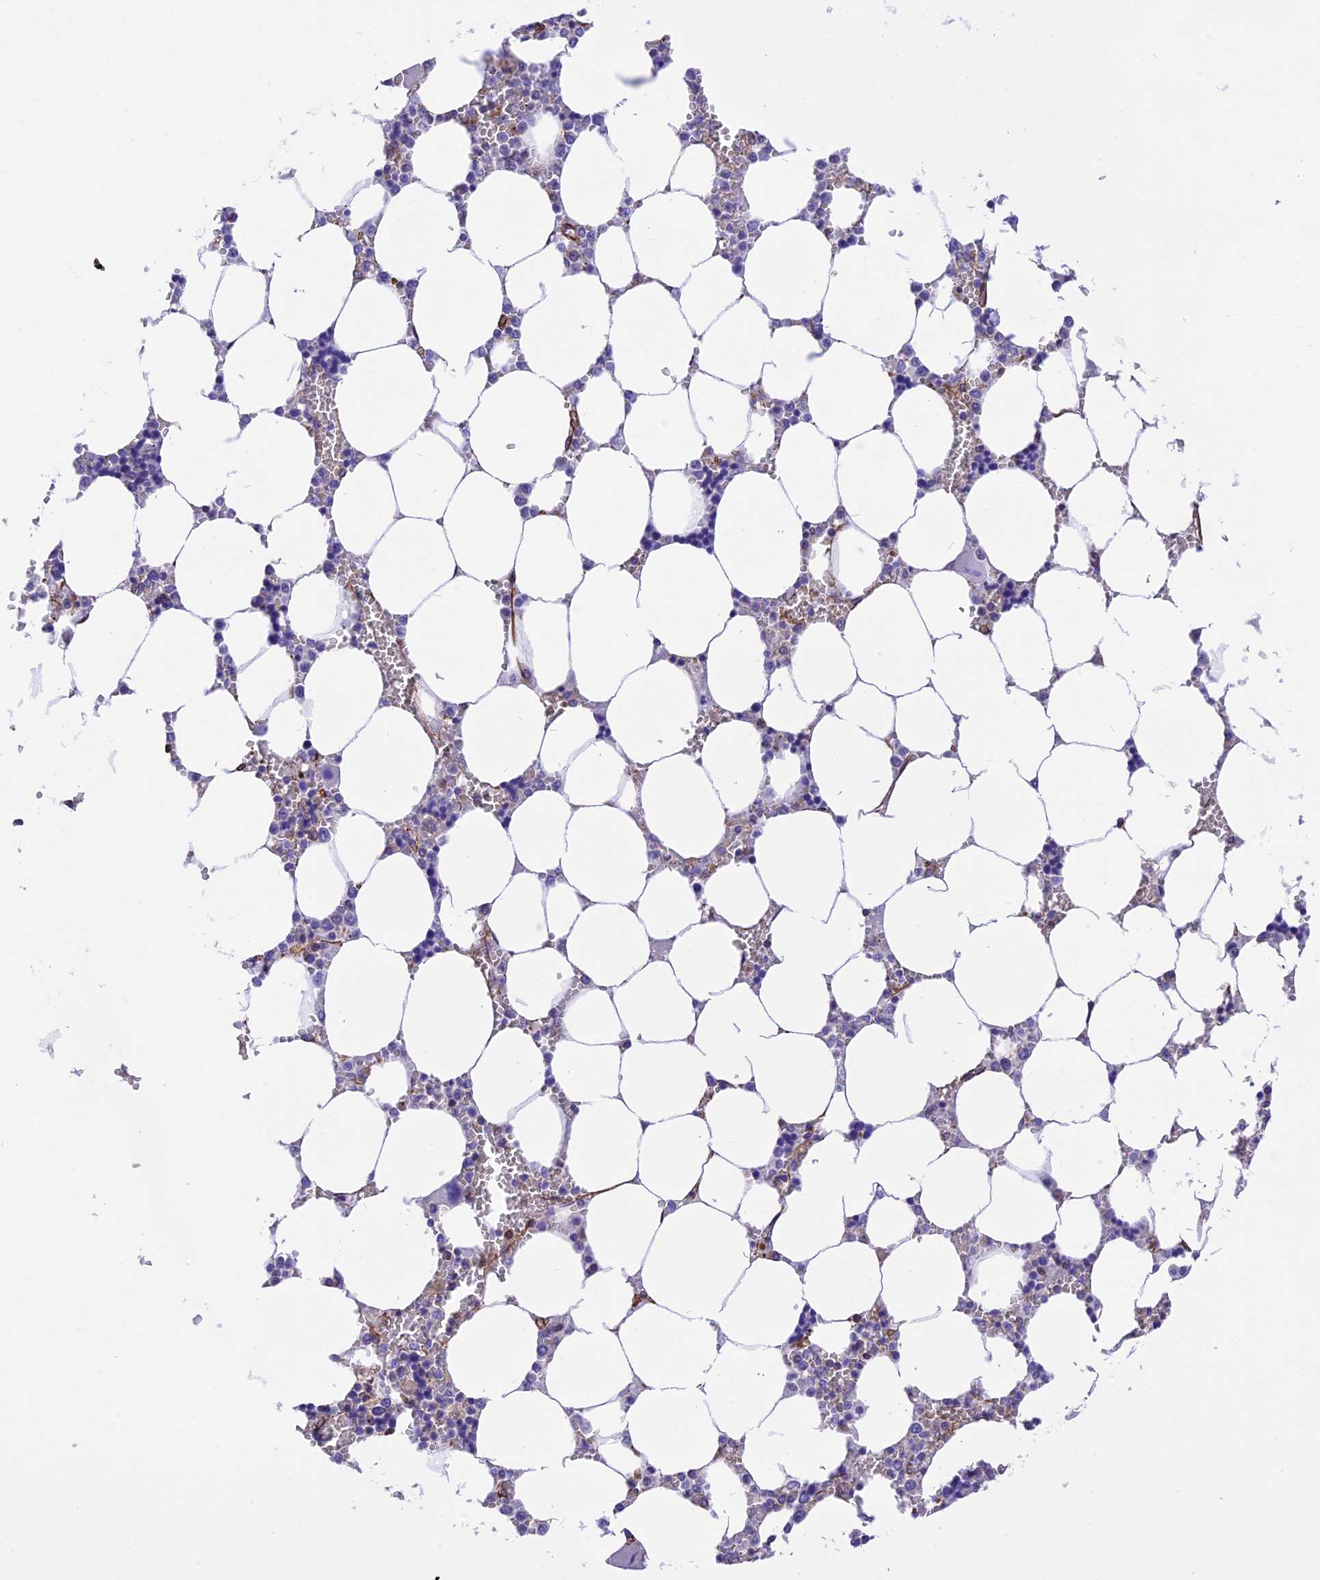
{"staining": {"intensity": "moderate", "quantity": "<25%", "location": "cytoplasmic/membranous"}, "tissue": "bone marrow", "cell_type": "Hematopoietic cells", "image_type": "normal", "snomed": [{"axis": "morphology", "description": "Normal tissue, NOS"}, {"axis": "topography", "description": "Bone marrow"}], "caption": "IHC image of normal bone marrow stained for a protein (brown), which demonstrates low levels of moderate cytoplasmic/membranous positivity in approximately <25% of hematopoietic cells.", "gene": "R3HDM4", "patient": {"sex": "male", "age": 64}}